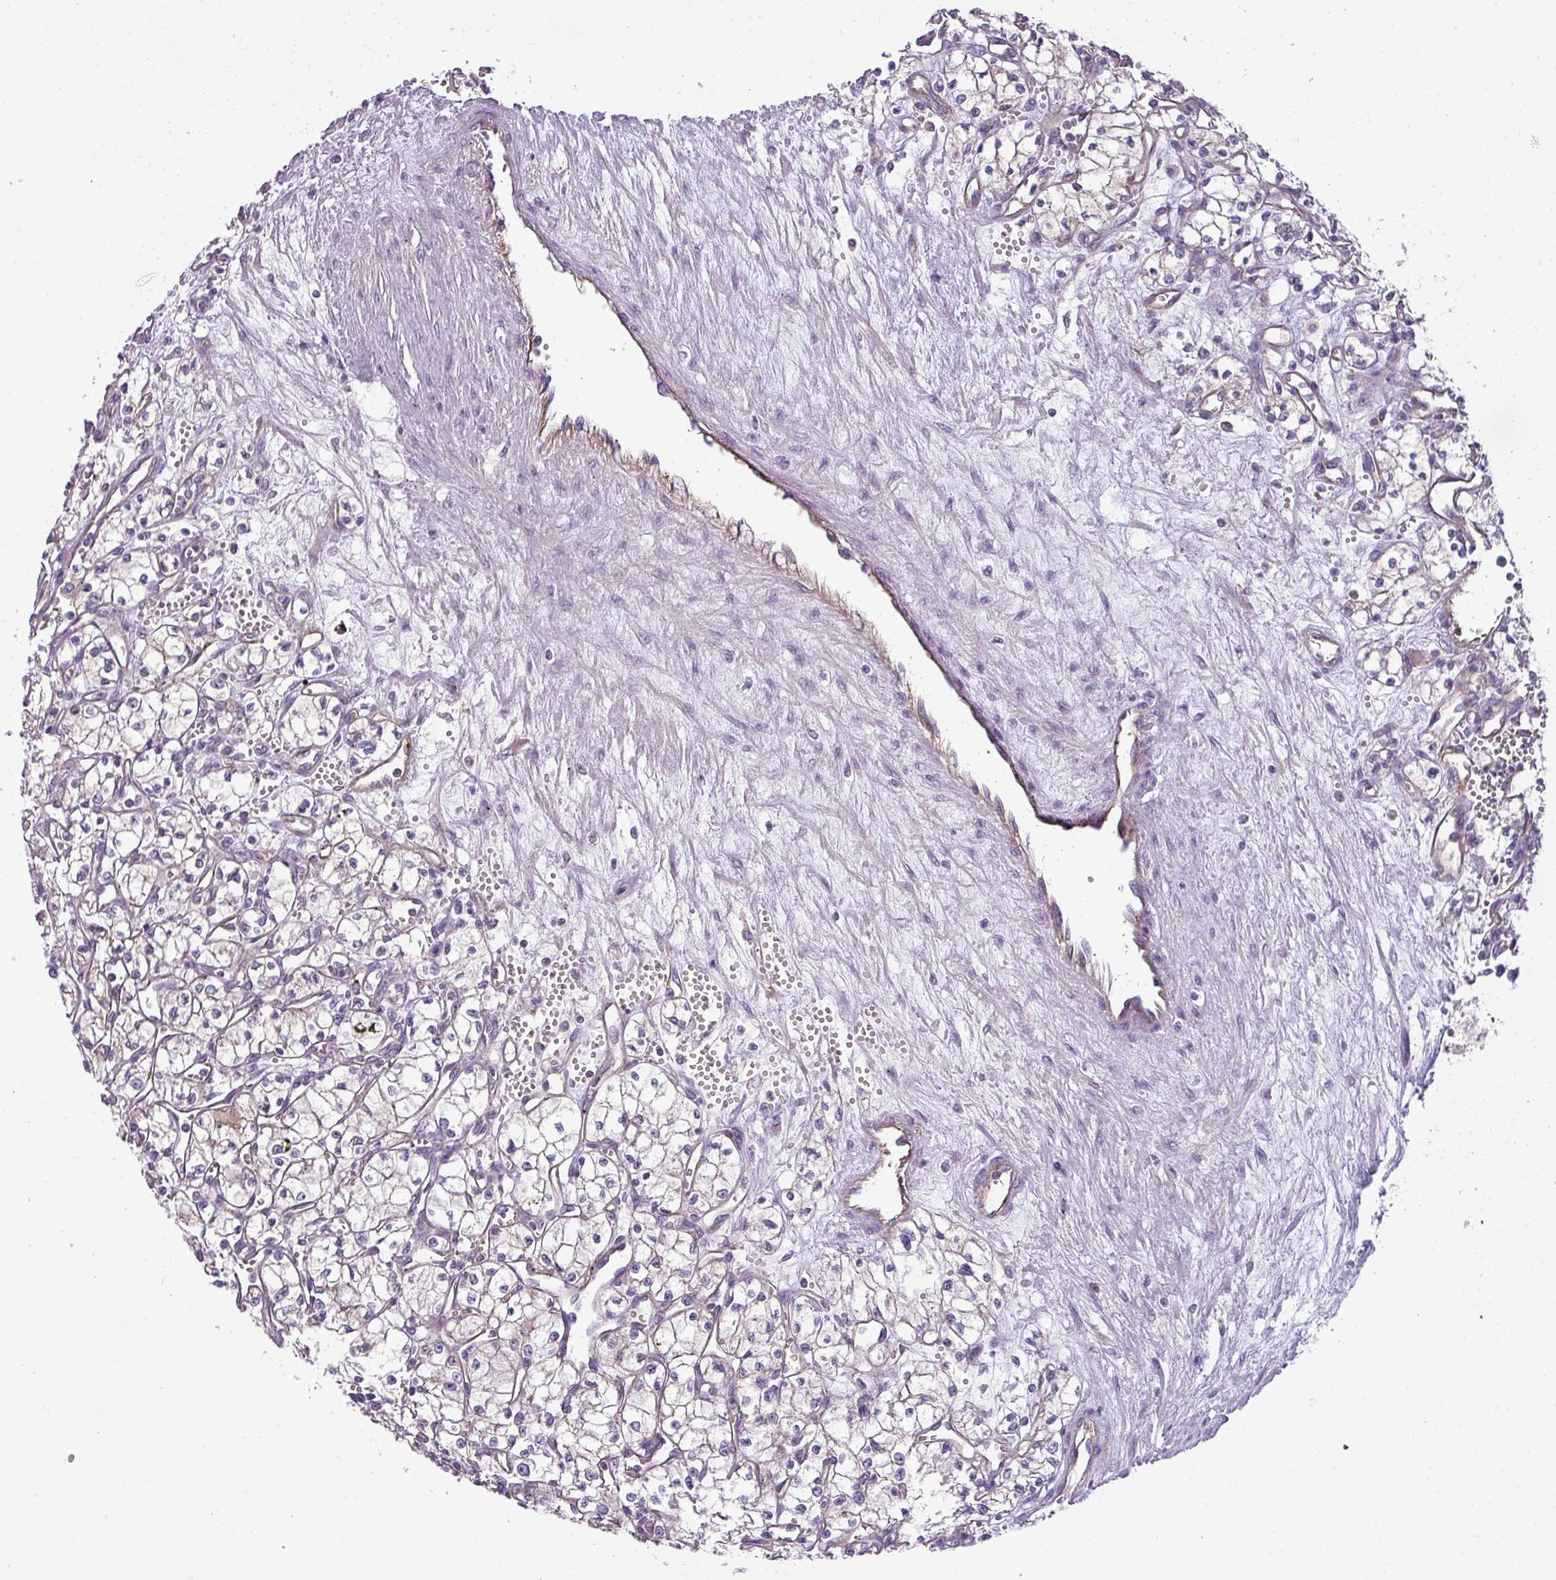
{"staining": {"intensity": "negative", "quantity": "none", "location": "none"}, "tissue": "renal cancer", "cell_type": "Tumor cells", "image_type": "cancer", "snomed": [{"axis": "morphology", "description": "Adenocarcinoma, NOS"}, {"axis": "topography", "description": "Kidney"}], "caption": "Immunohistochemistry of renal cancer (adenocarcinoma) demonstrates no staining in tumor cells. (DAB (3,3'-diaminobenzidine) immunohistochemistry with hematoxylin counter stain).", "gene": "PALS2", "patient": {"sex": "male", "age": 59}}